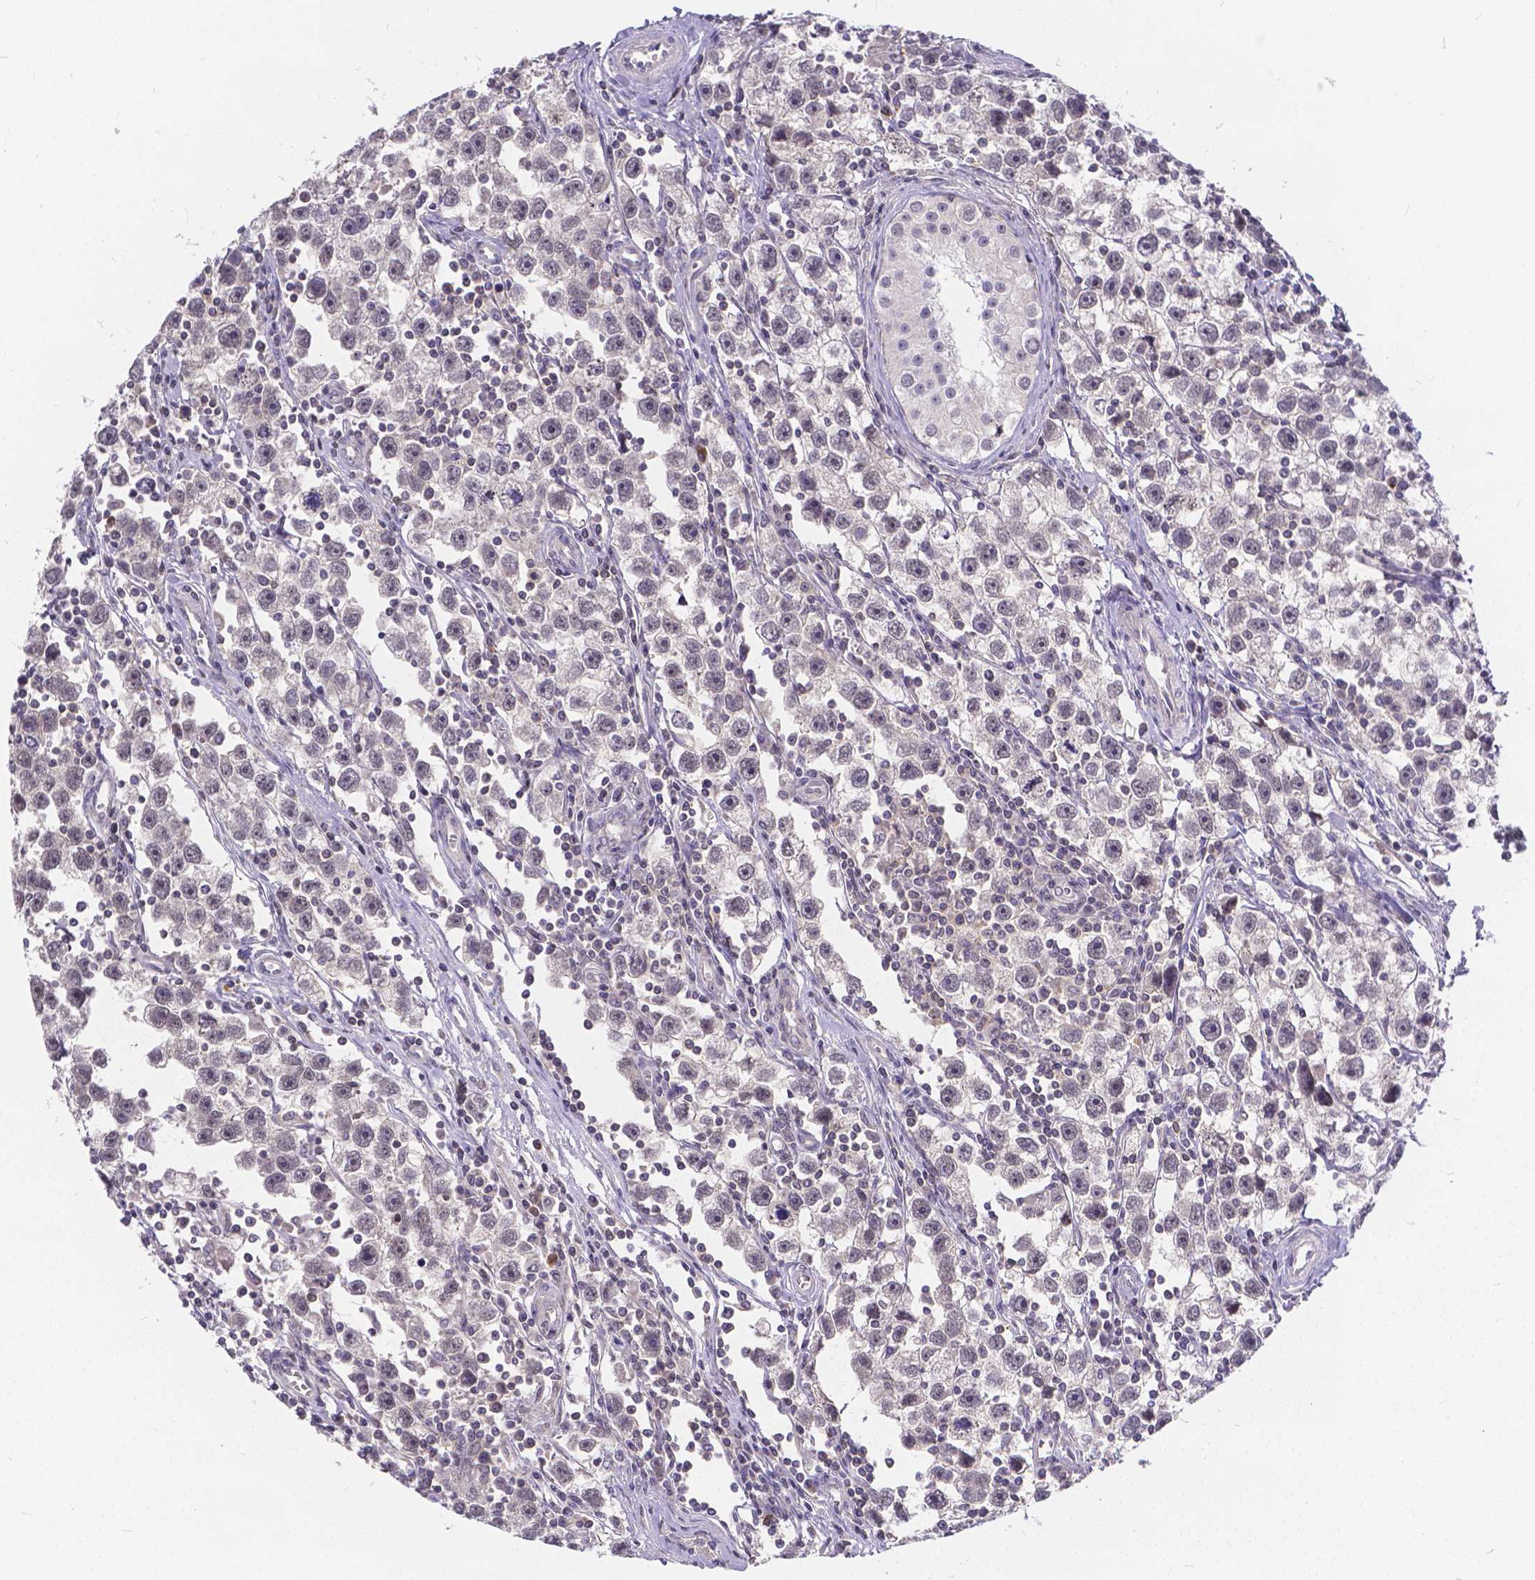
{"staining": {"intensity": "negative", "quantity": "none", "location": "none"}, "tissue": "testis cancer", "cell_type": "Tumor cells", "image_type": "cancer", "snomed": [{"axis": "morphology", "description": "Seminoma, NOS"}, {"axis": "topography", "description": "Testis"}], "caption": "The histopathology image demonstrates no significant positivity in tumor cells of seminoma (testis).", "gene": "GLRB", "patient": {"sex": "male", "age": 30}}